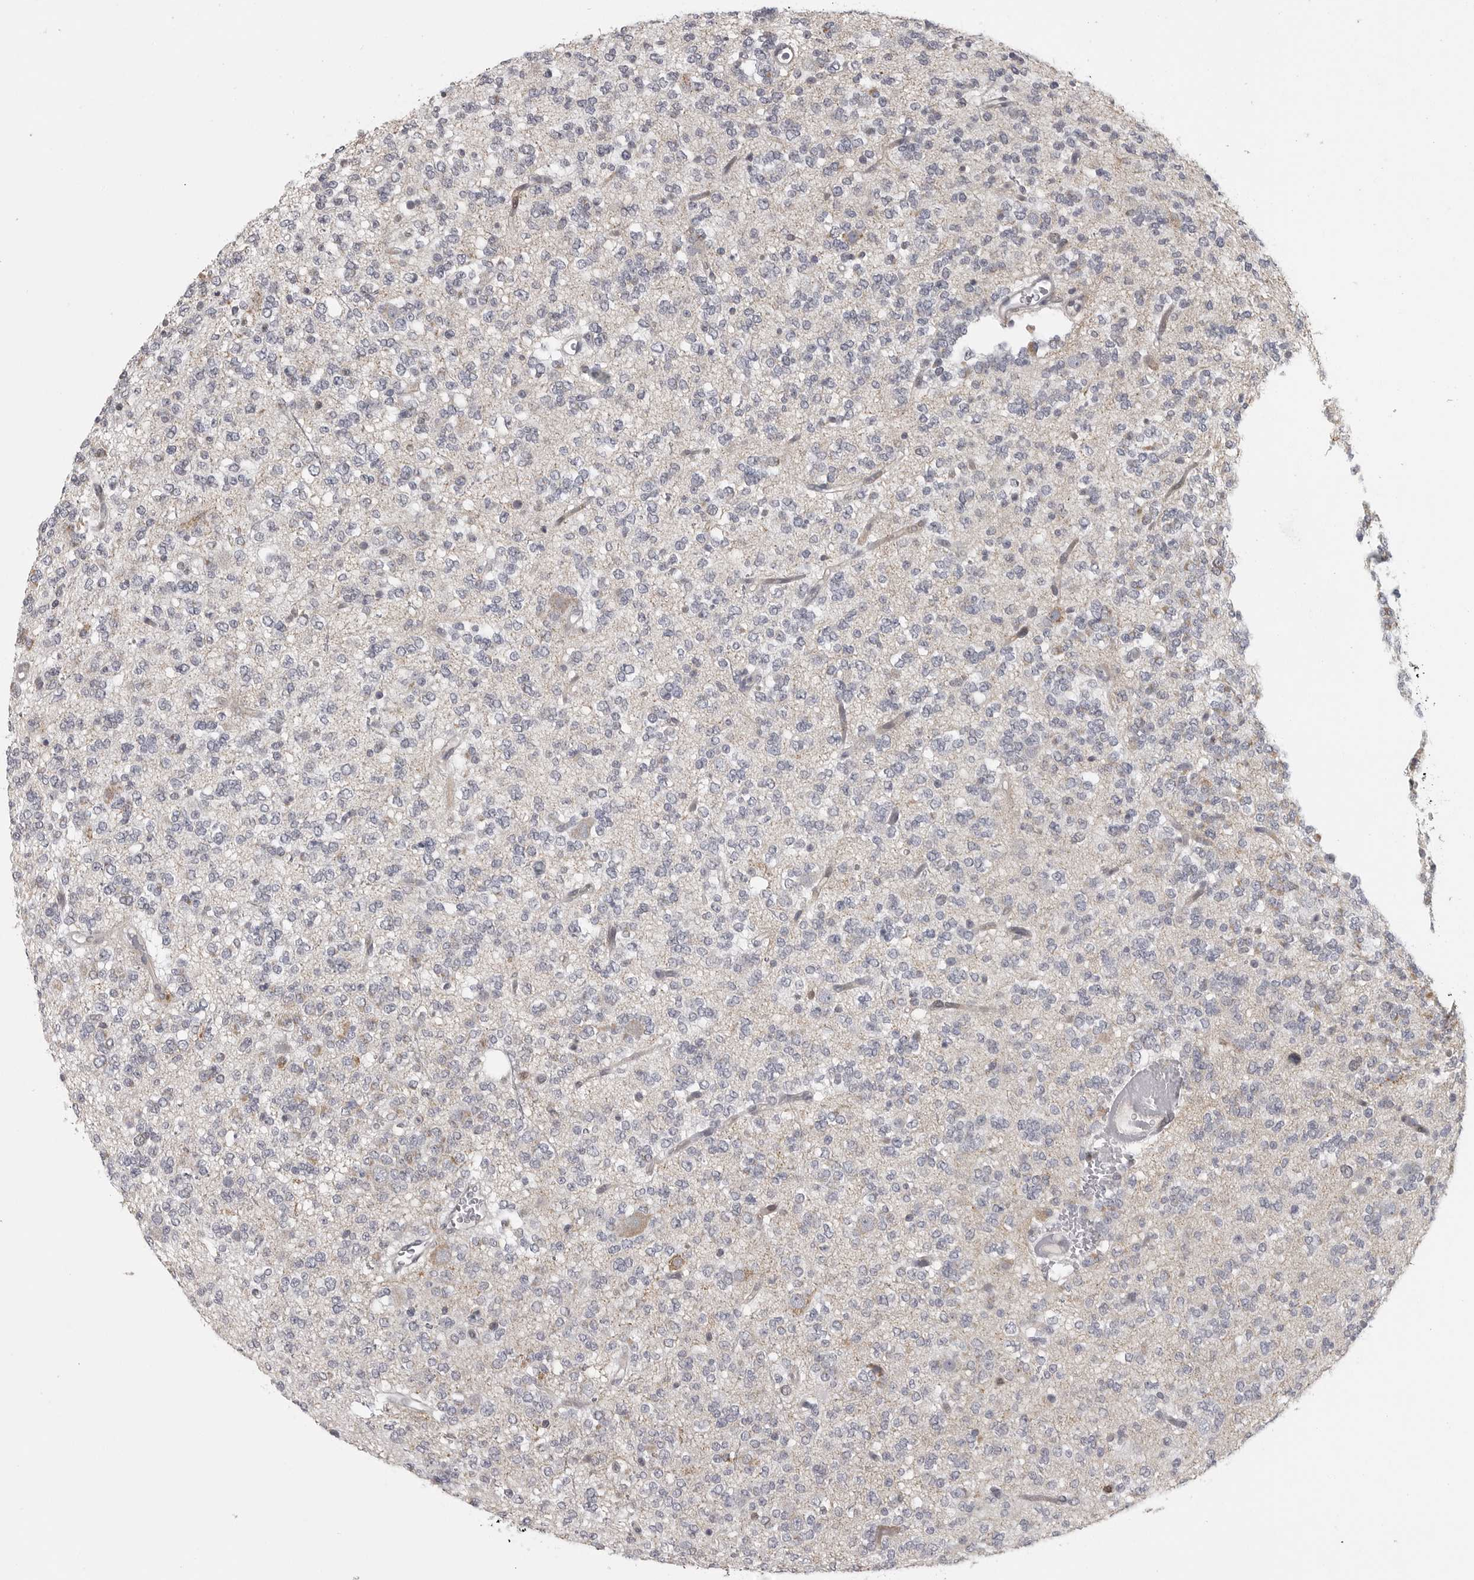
{"staining": {"intensity": "weak", "quantity": "<25%", "location": "cytoplasmic/membranous"}, "tissue": "glioma", "cell_type": "Tumor cells", "image_type": "cancer", "snomed": [{"axis": "morphology", "description": "Glioma, malignant, Low grade"}, {"axis": "topography", "description": "Brain"}], "caption": "An IHC image of glioma is shown. There is no staining in tumor cells of glioma.", "gene": "POLE2", "patient": {"sex": "male", "age": 38}}